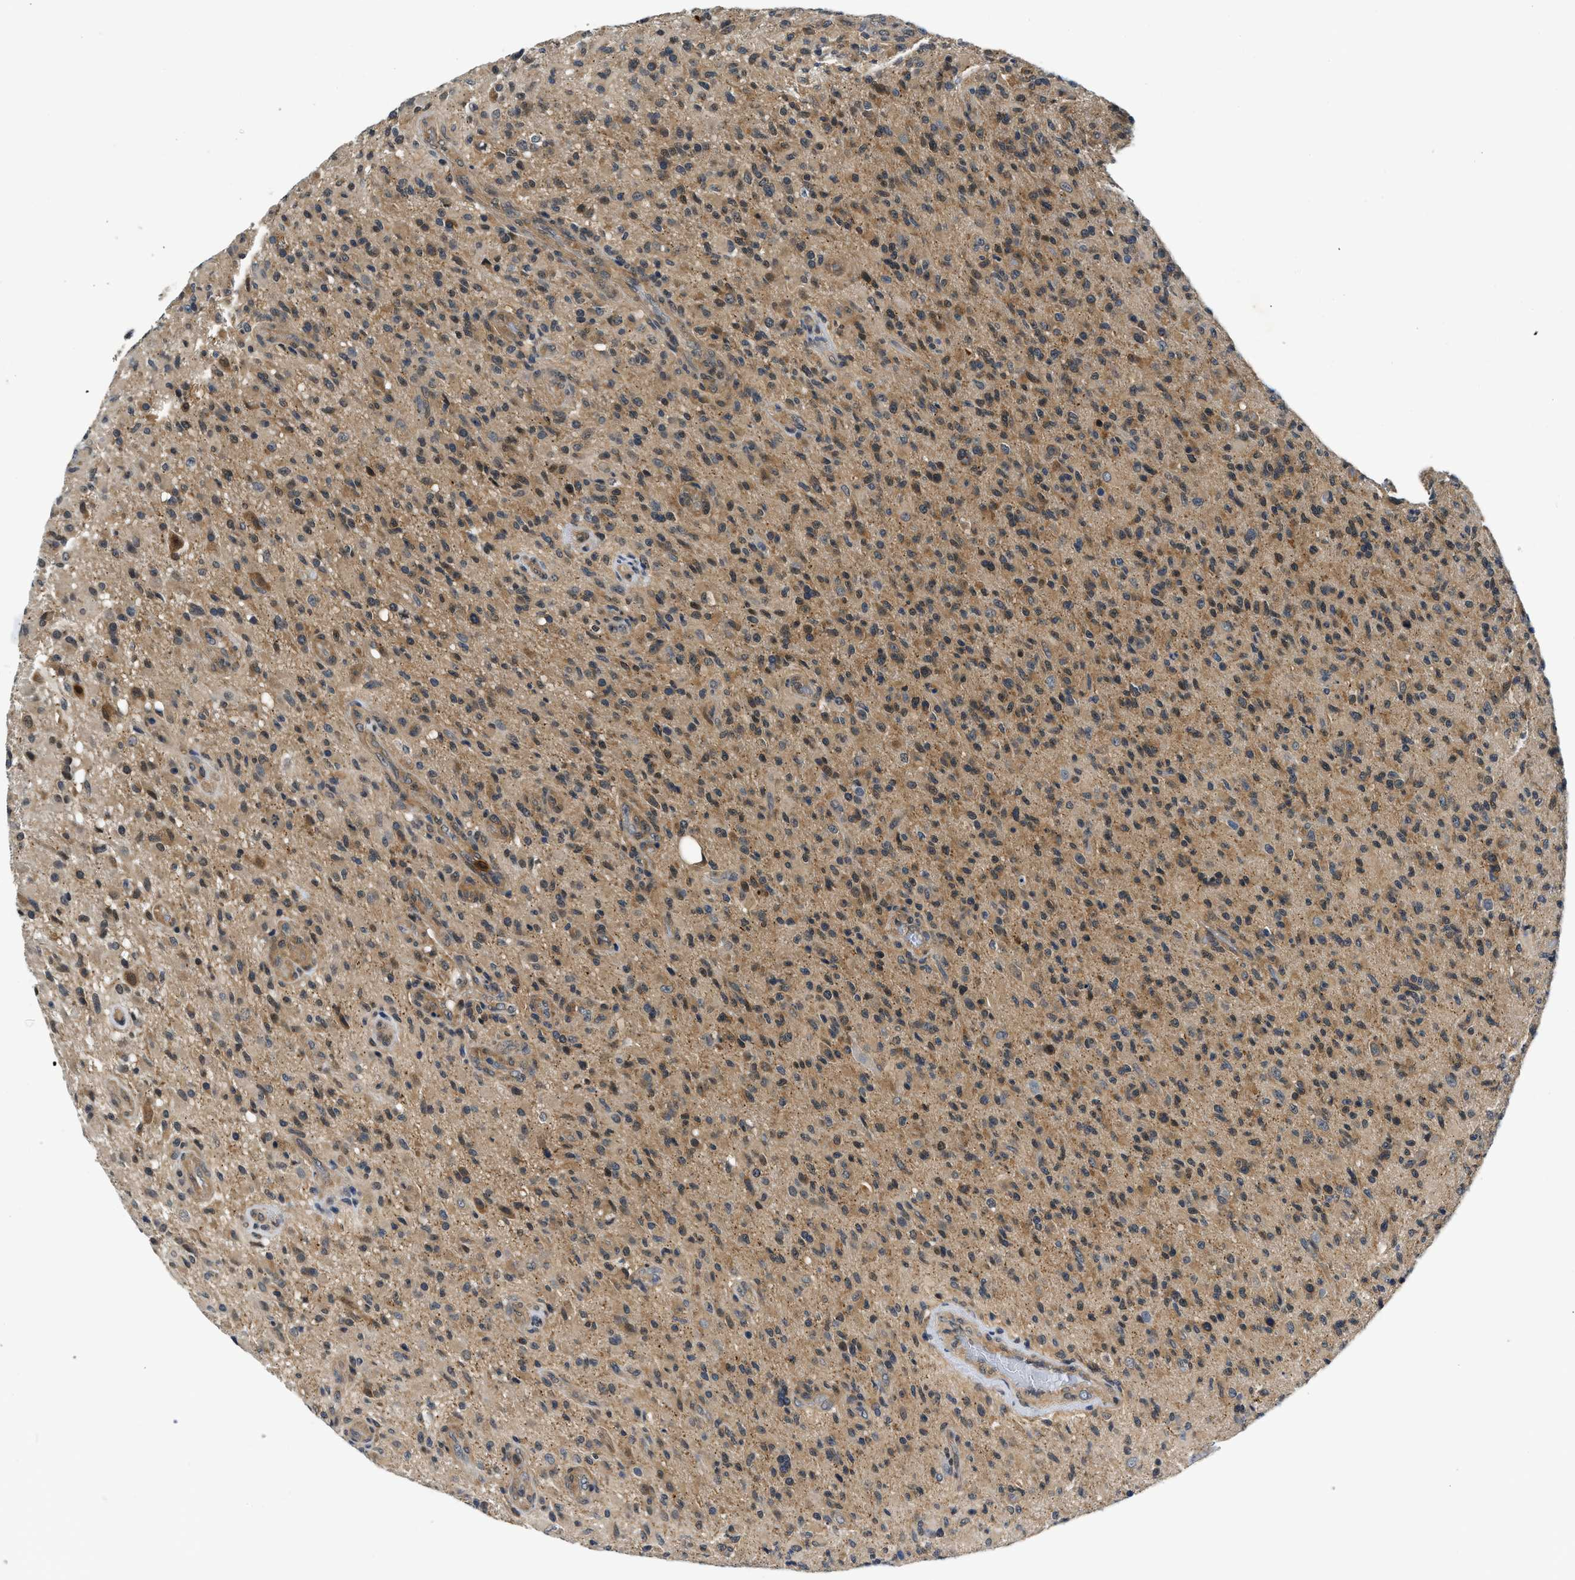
{"staining": {"intensity": "moderate", "quantity": ">75%", "location": "cytoplasmic/membranous"}, "tissue": "glioma", "cell_type": "Tumor cells", "image_type": "cancer", "snomed": [{"axis": "morphology", "description": "Glioma, malignant, High grade"}, {"axis": "topography", "description": "Brain"}], "caption": "Human glioma stained for a protein (brown) displays moderate cytoplasmic/membranous positive staining in about >75% of tumor cells.", "gene": "SMAD4", "patient": {"sex": "male", "age": 71}}